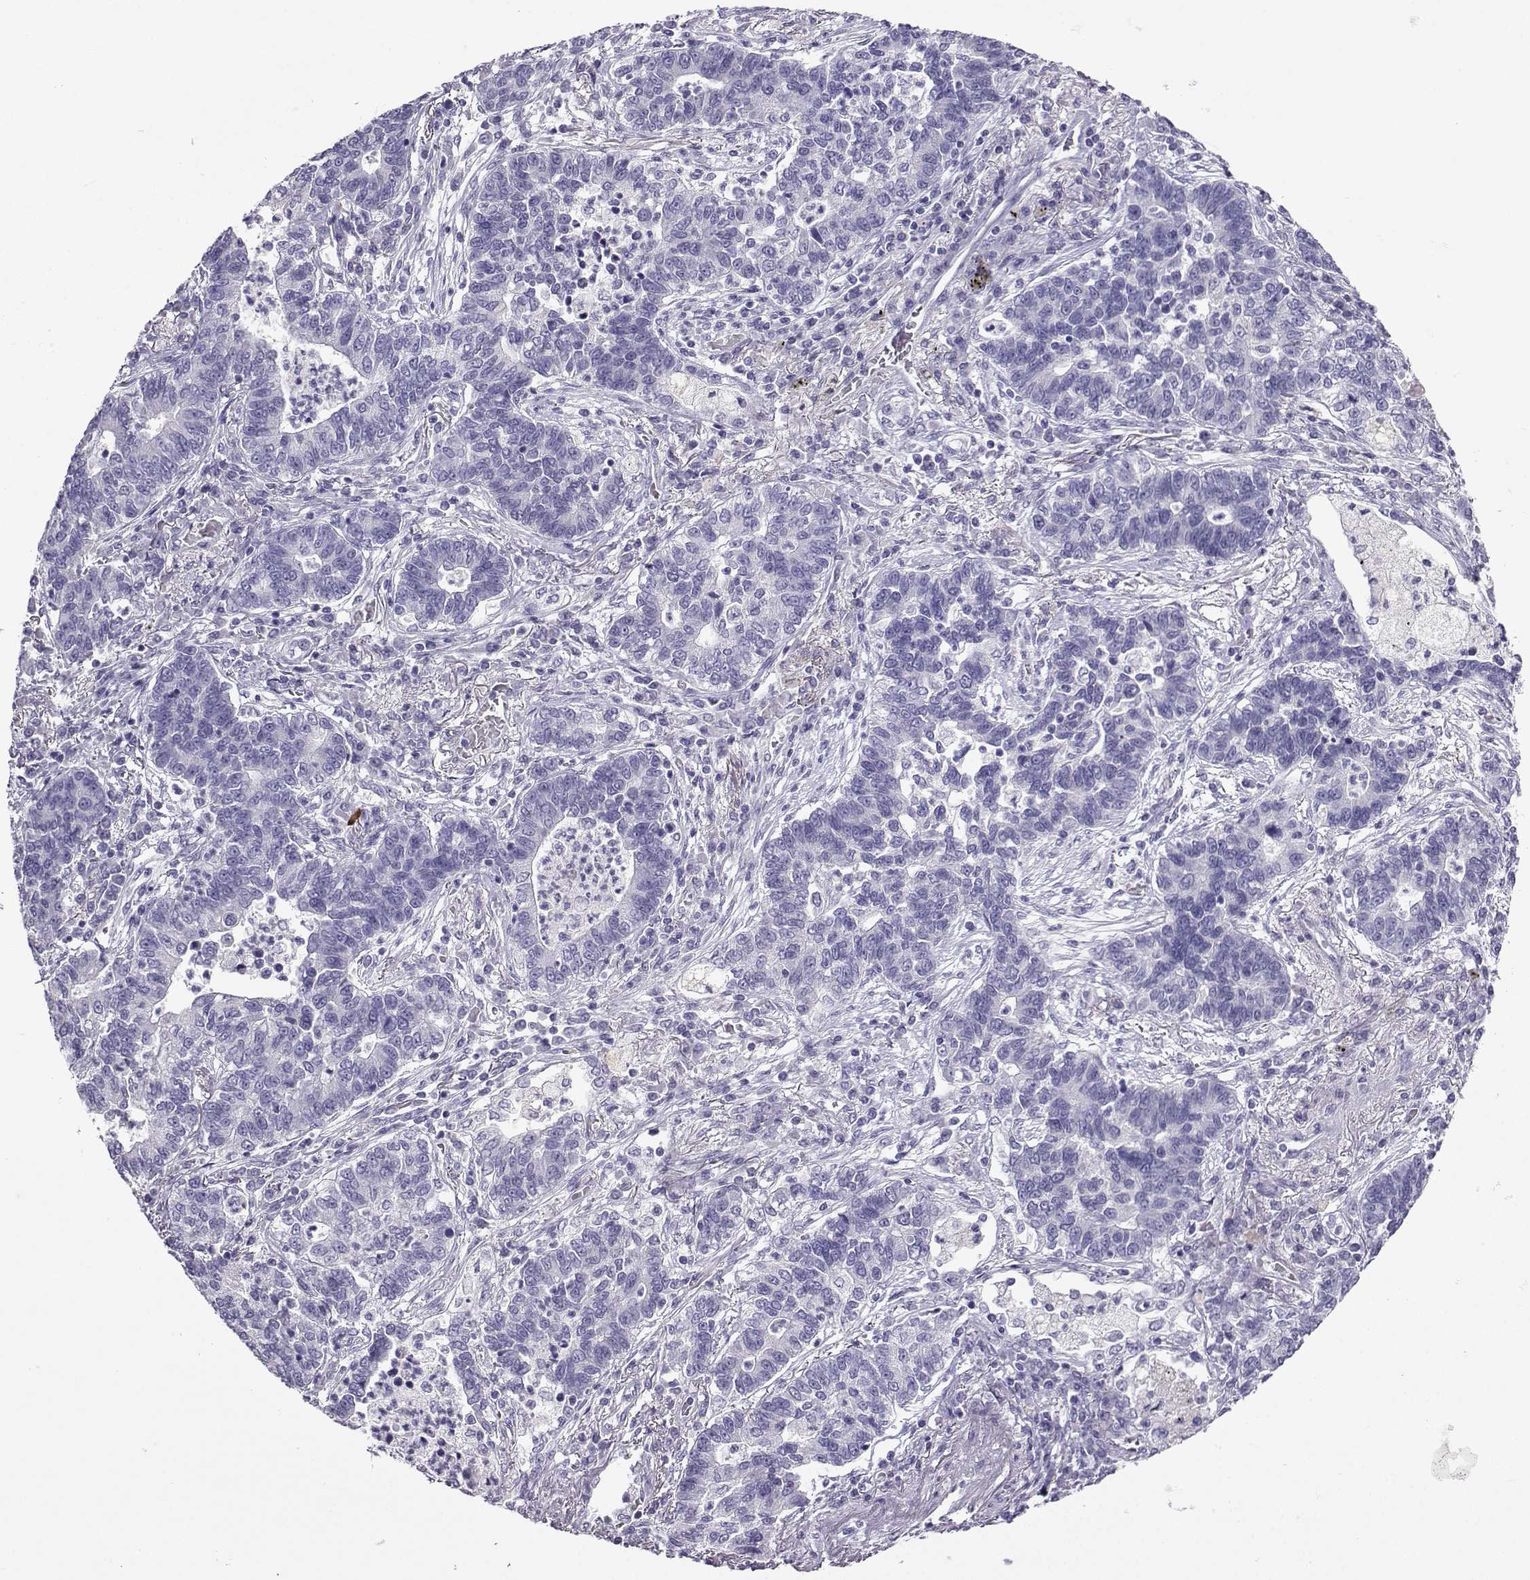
{"staining": {"intensity": "negative", "quantity": "none", "location": "none"}, "tissue": "lung cancer", "cell_type": "Tumor cells", "image_type": "cancer", "snomed": [{"axis": "morphology", "description": "Adenocarcinoma, NOS"}, {"axis": "topography", "description": "Lung"}], "caption": "The immunohistochemistry (IHC) micrograph has no significant expression in tumor cells of lung cancer tissue.", "gene": "FBXO24", "patient": {"sex": "female", "age": 57}}